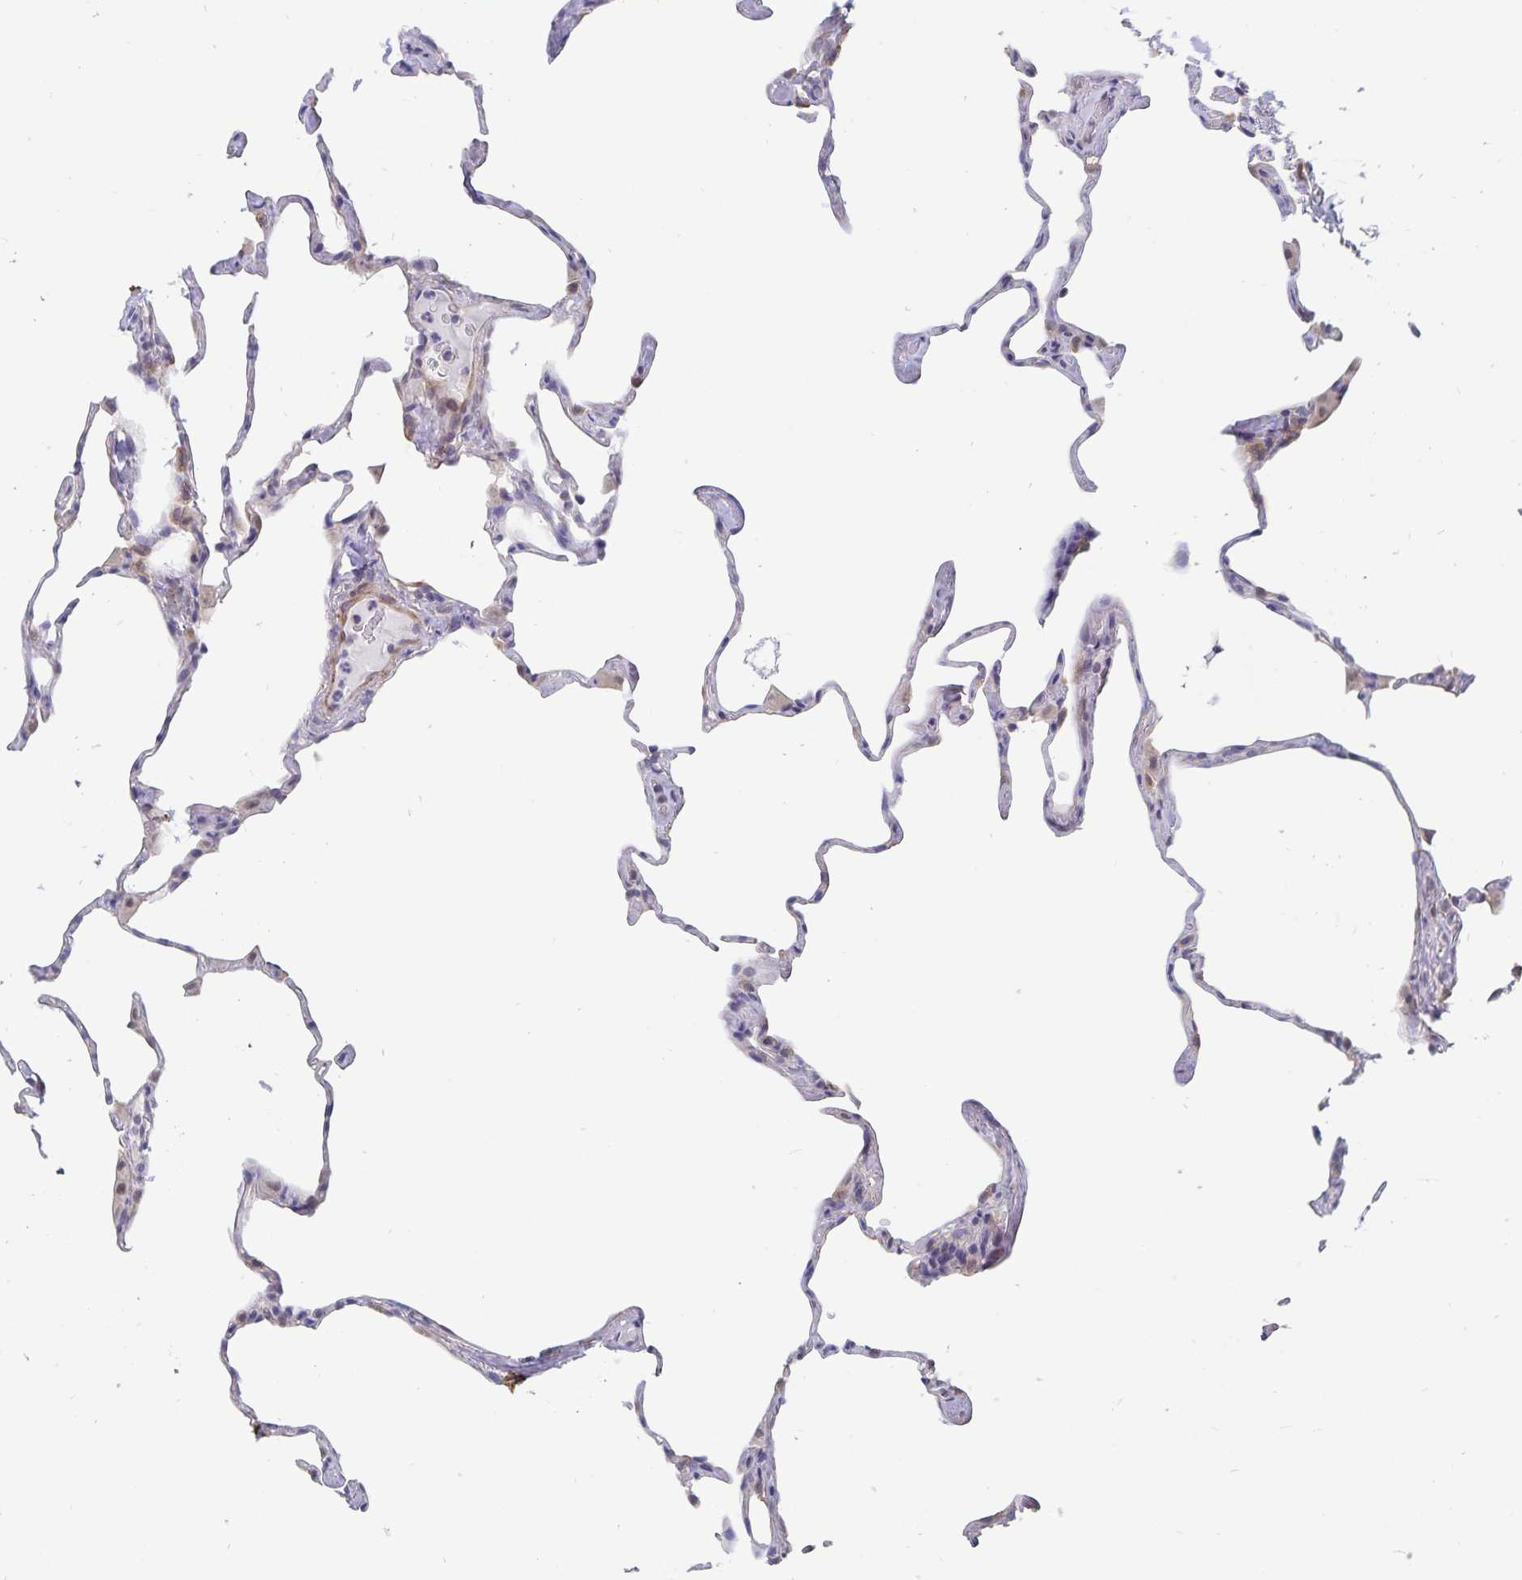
{"staining": {"intensity": "weak", "quantity": "<25%", "location": "cytoplasmic/membranous"}, "tissue": "lung", "cell_type": "Alveolar cells", "image_type": "normal", "snomed": [{"axis": "morphology", "description": "Normal tissue, NOS"}, {"axis": "topography", "description": "Lung"}], "caption": "Photomicrograph shows no protein positivity in alveolar cells of benign lung.", "gene": "BAG6", "patient": {"sex": "male", "age": 65}}